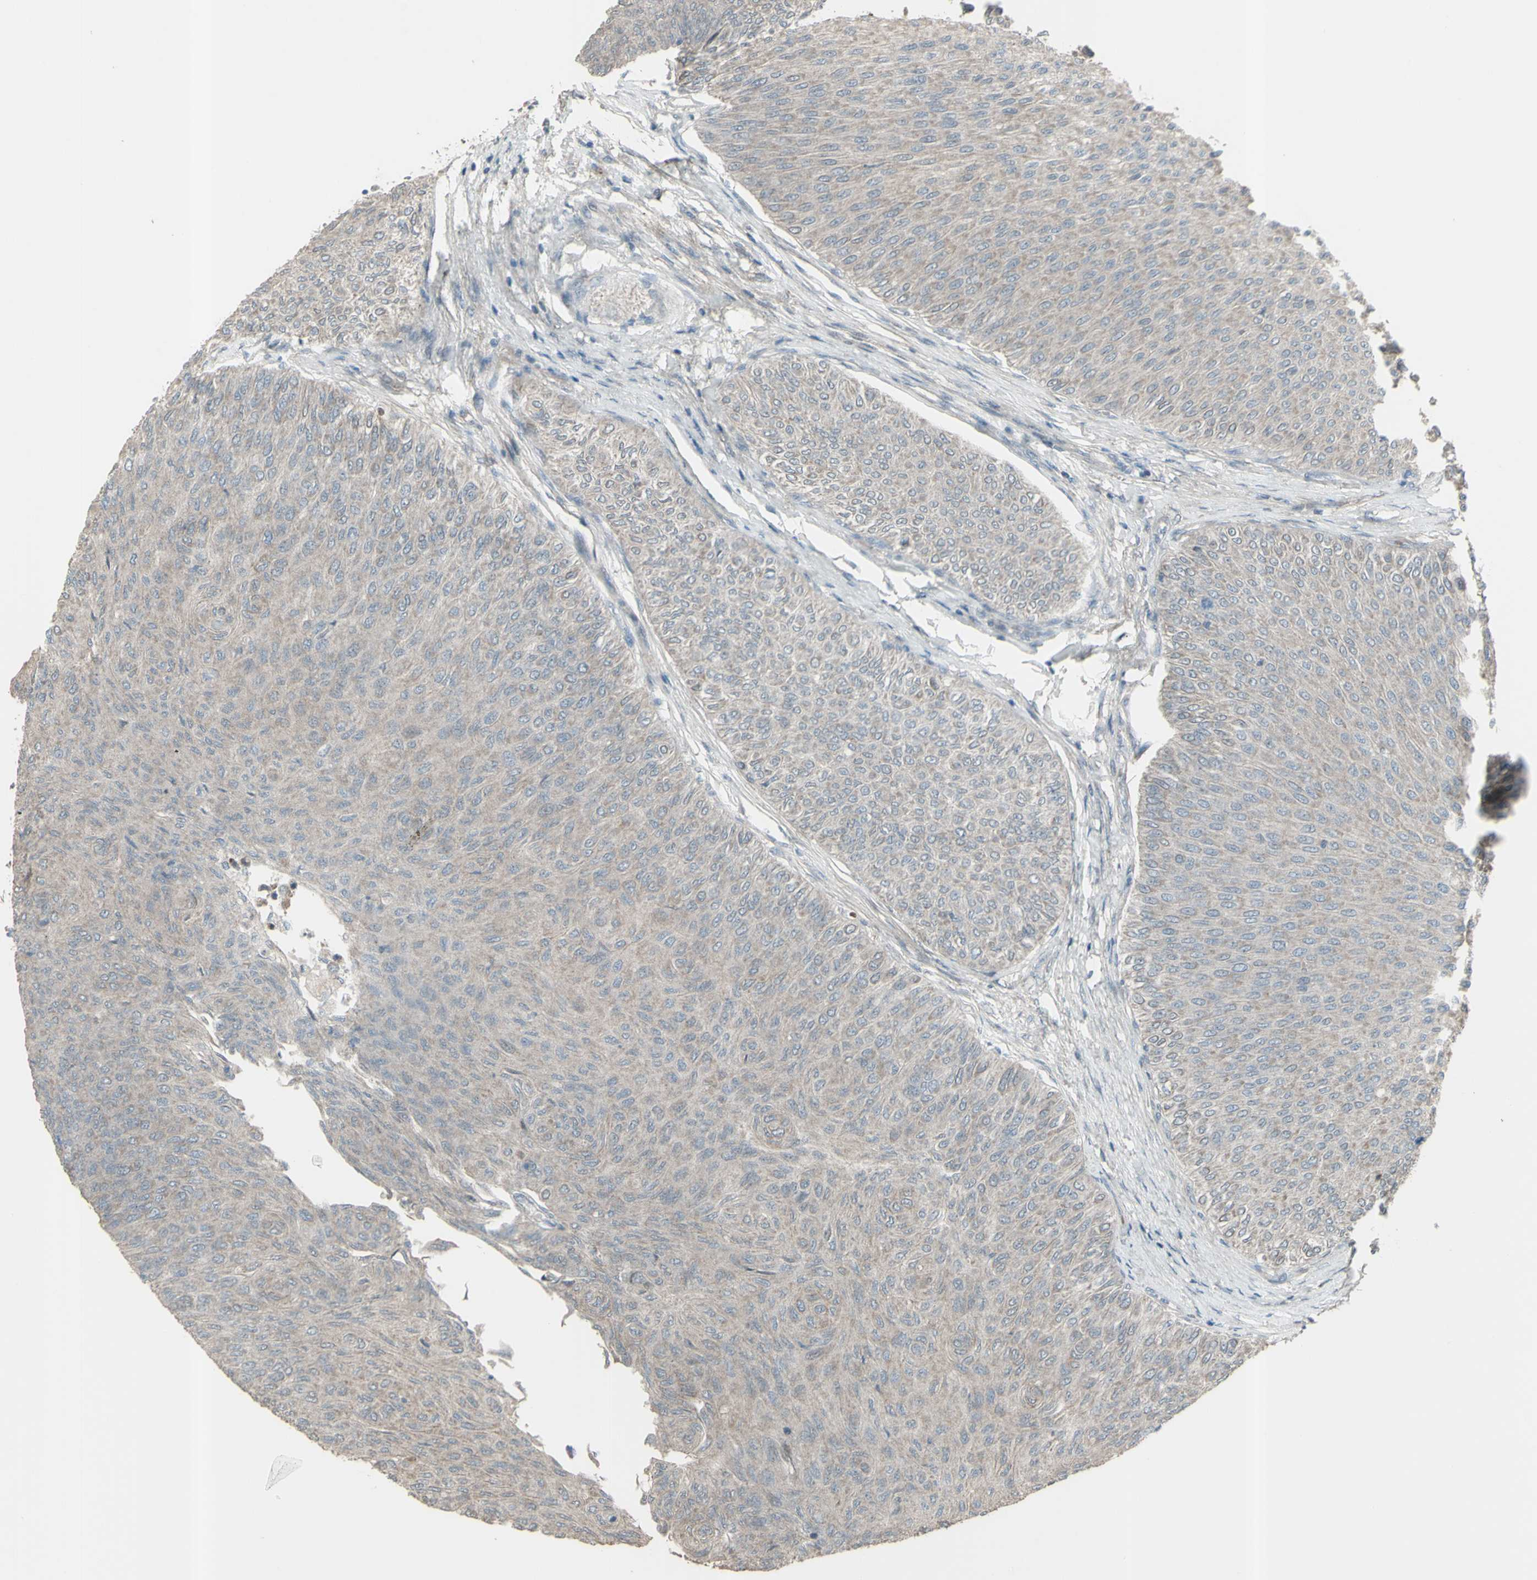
{"staining": {"intensity": "weak", "quantity": ">75%", "location": "cytoplasmic/membranous"}, "tissue": "urothelial cancer", "cell_type": "Tumor cells", "image_type": "cancer", "snomed": [{"axis": "morphology", "description": "Urothelial carcinoma, Low grade"}, {"axis": "topography", "description": "Urinary bladder"}], "caption": "A high-resolution image shows immunohistochemistry (IHC) staining of urothelial cancer, which demonstrates weak cytoplasmic/membranous positivity in about >75% of tumor cells.", "gene": "GRAMD1B", "patient": {"sex": "male", "age": 78}}